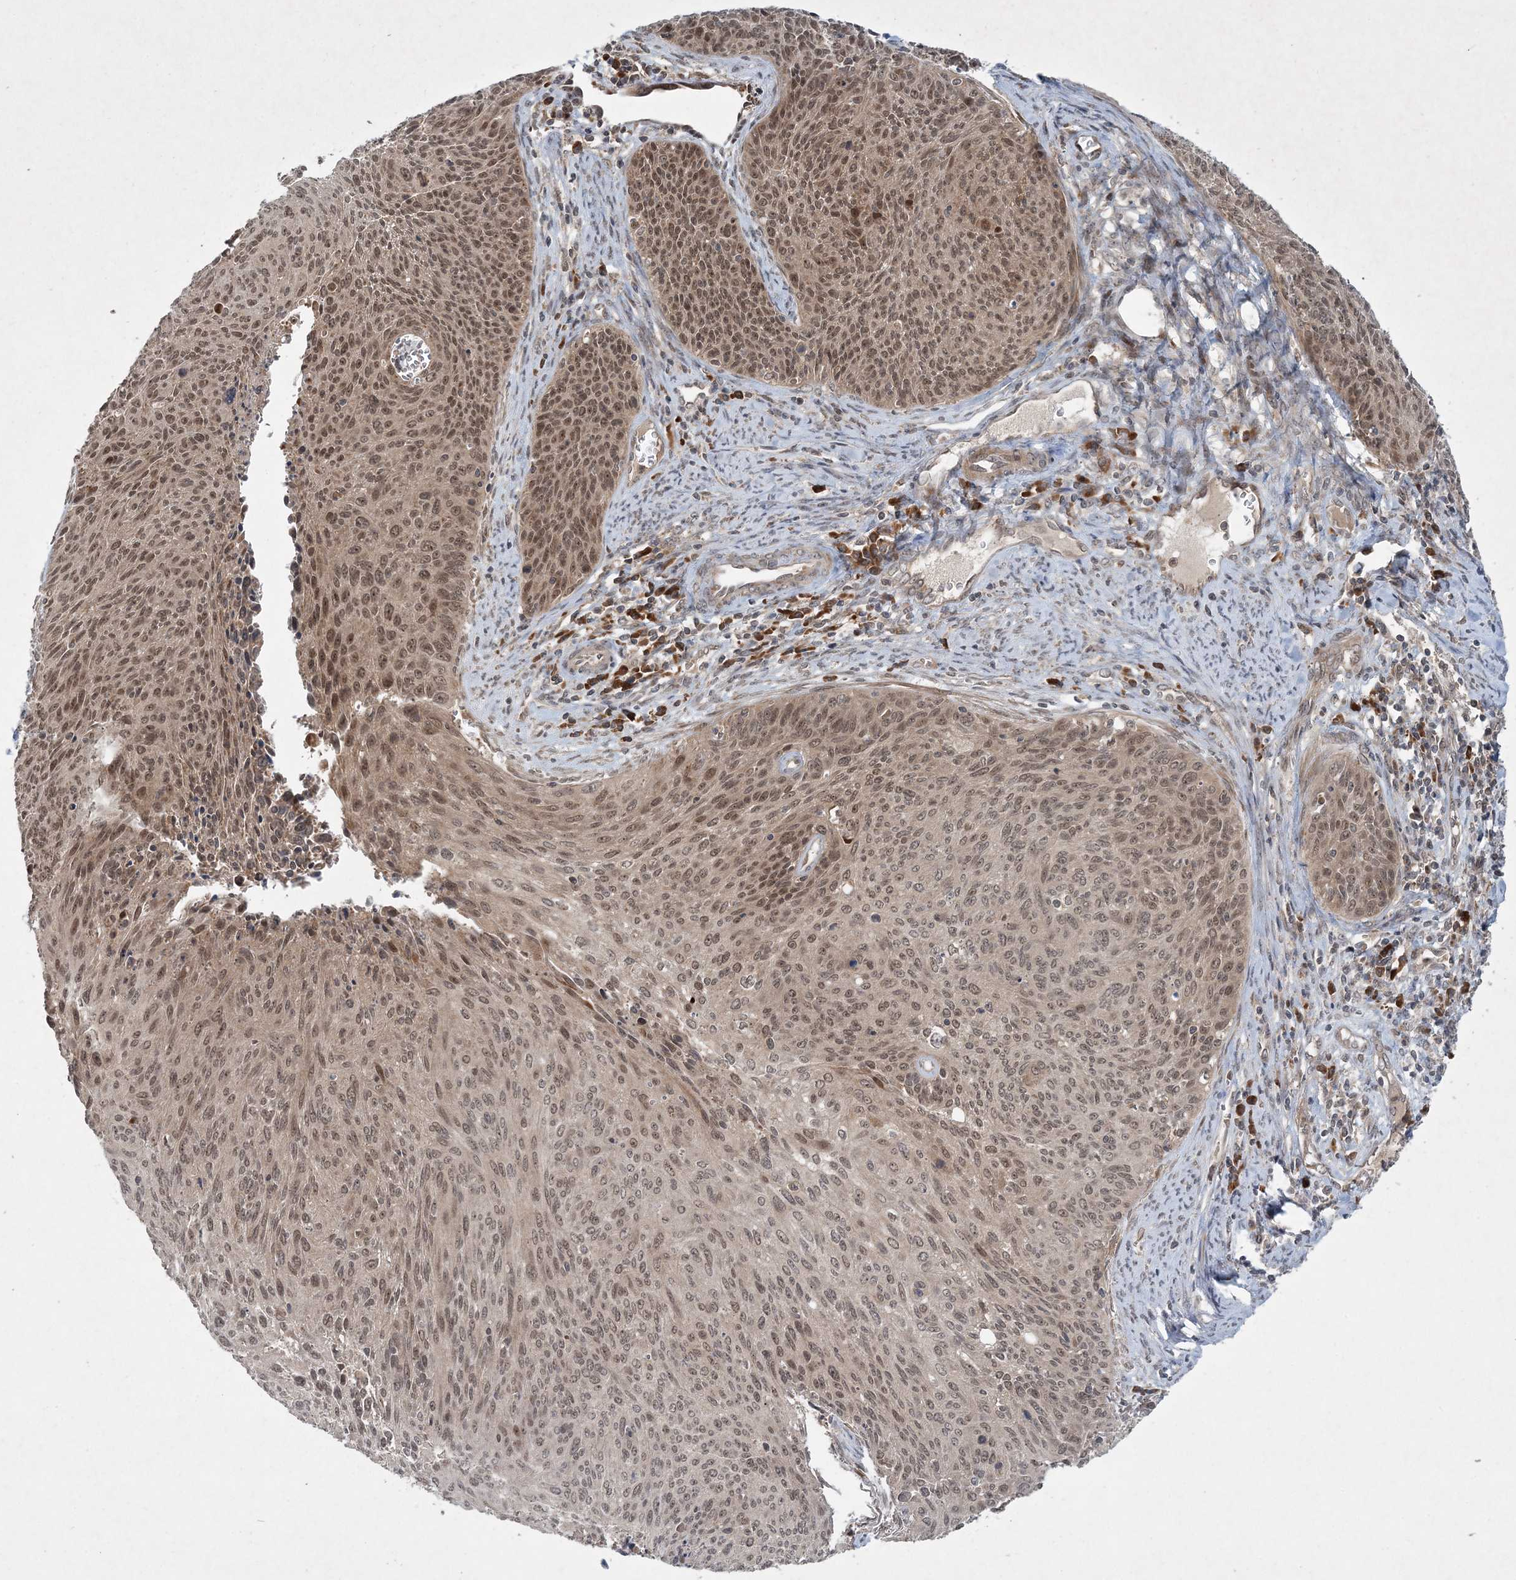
{"staining": {"intensity": "moderate", "quantity": ">75%", "location": "nuclear"}, "tissue": "cervical cancer", "cell_type": "Tumor cells", "image_type": "cancer", "snomed": [{"axis": "morphology", "description": "Squamous cell carcinoma, NOS"}, {"axis": "topography", "description": "Cervix"}], "caption": "The immunohistochemical stain shows moderate nuclear positivity in tumor cells of squamous cell carcinoma (cervical) tissue. (IHC, brightfield microscopy, high magnification).", "gene": "UBR3", "patient": {"sex": "female", "age": 55}}